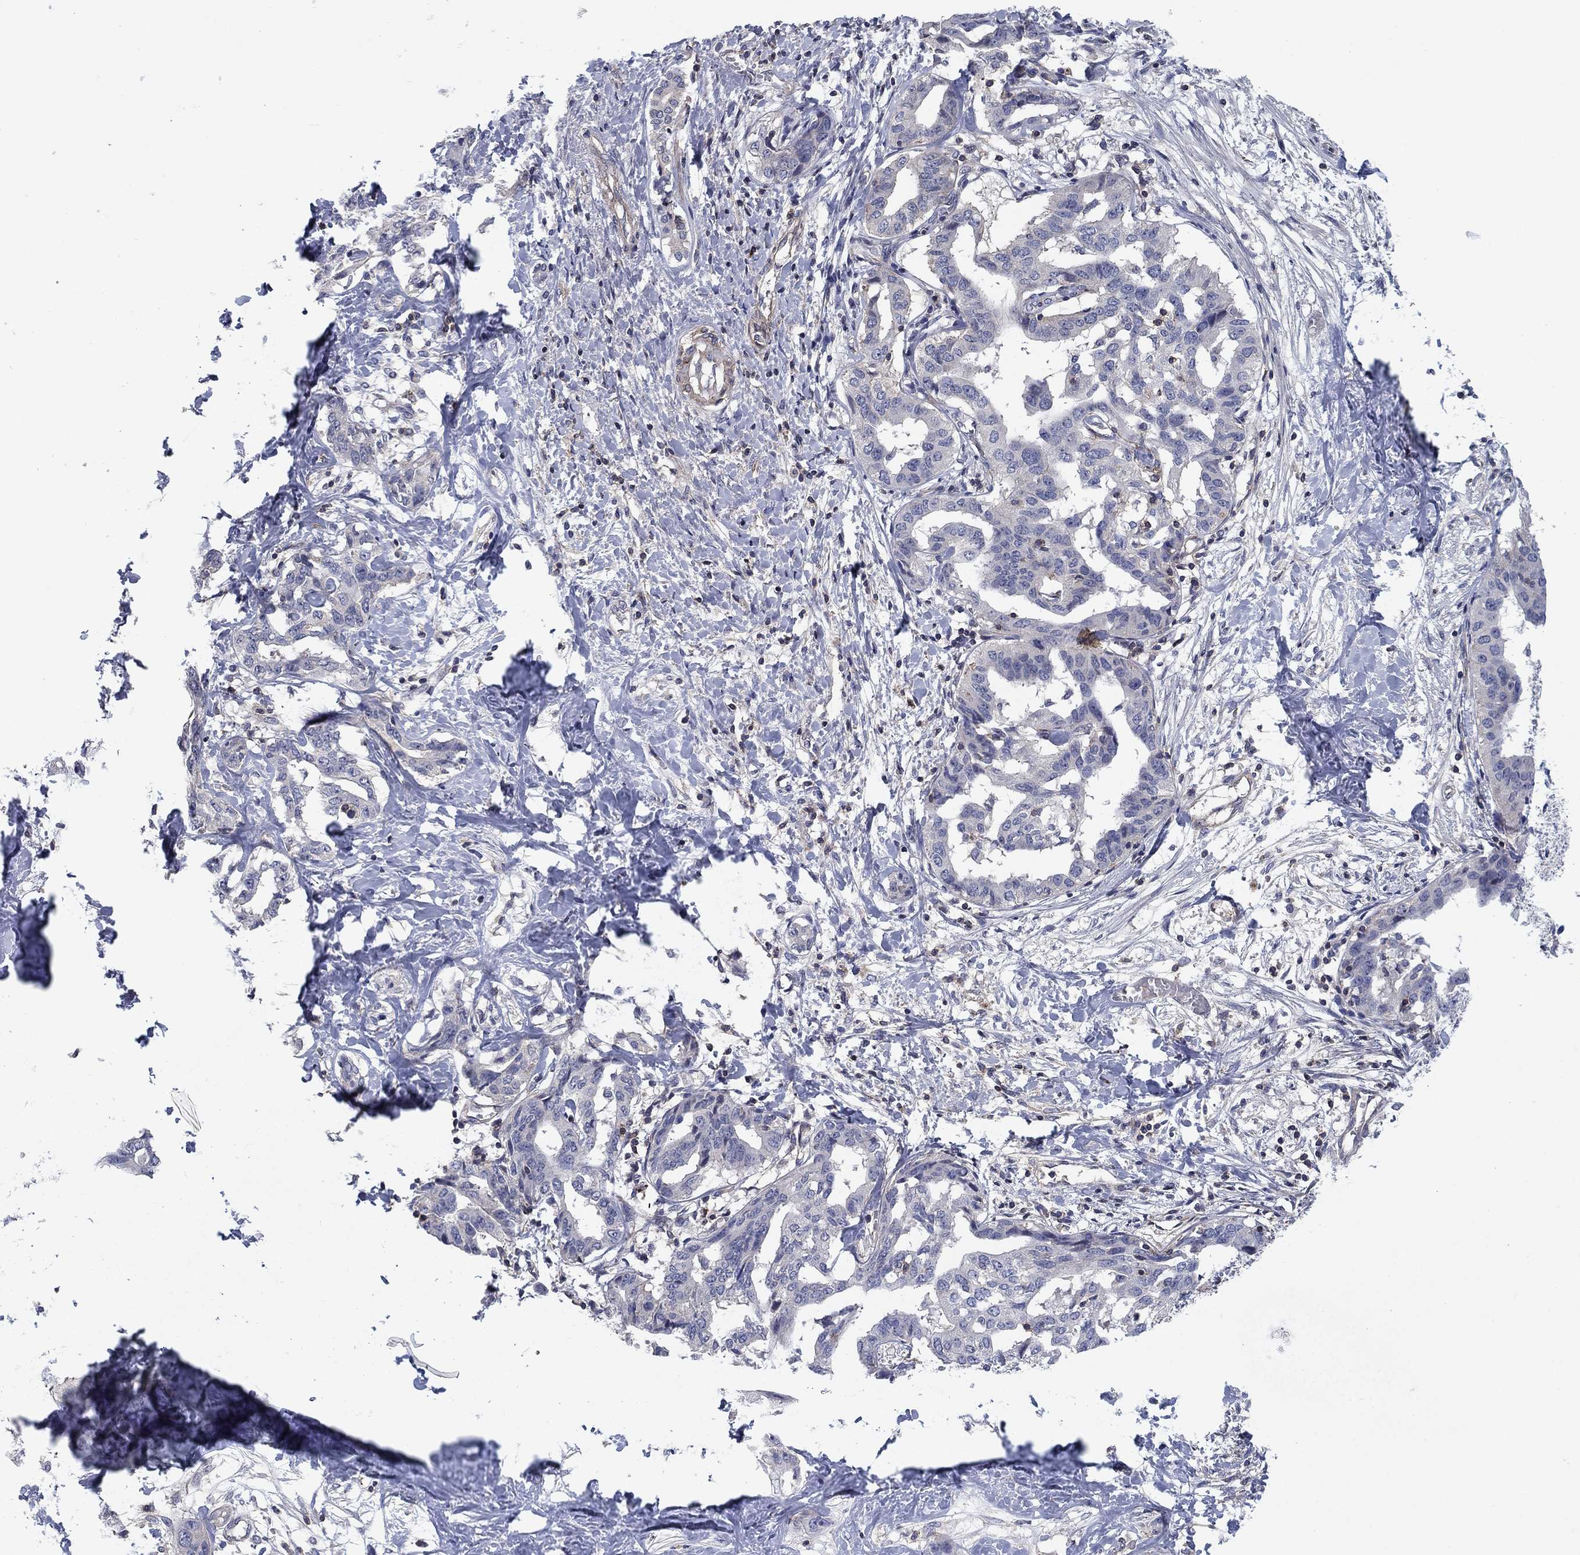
{"staining": {"intensity": "negative", "quantity": "none", "location": "none"}, "tissue": "liver cancer", "cell_type": "Tumor cells", "image_type": "cancer", "snomed": [{"axis": "morphology", "description": "Cholangiocarcinoma"}, {"axis": "topography", "description": "Liver"}], "caption": "Human liver cholangiocarcinoma stained for a protein using immunohistochemistry shows no positivity in tumor cells.", "gene": "PSD4", "patient": {"sex": "male", "age": 59}}